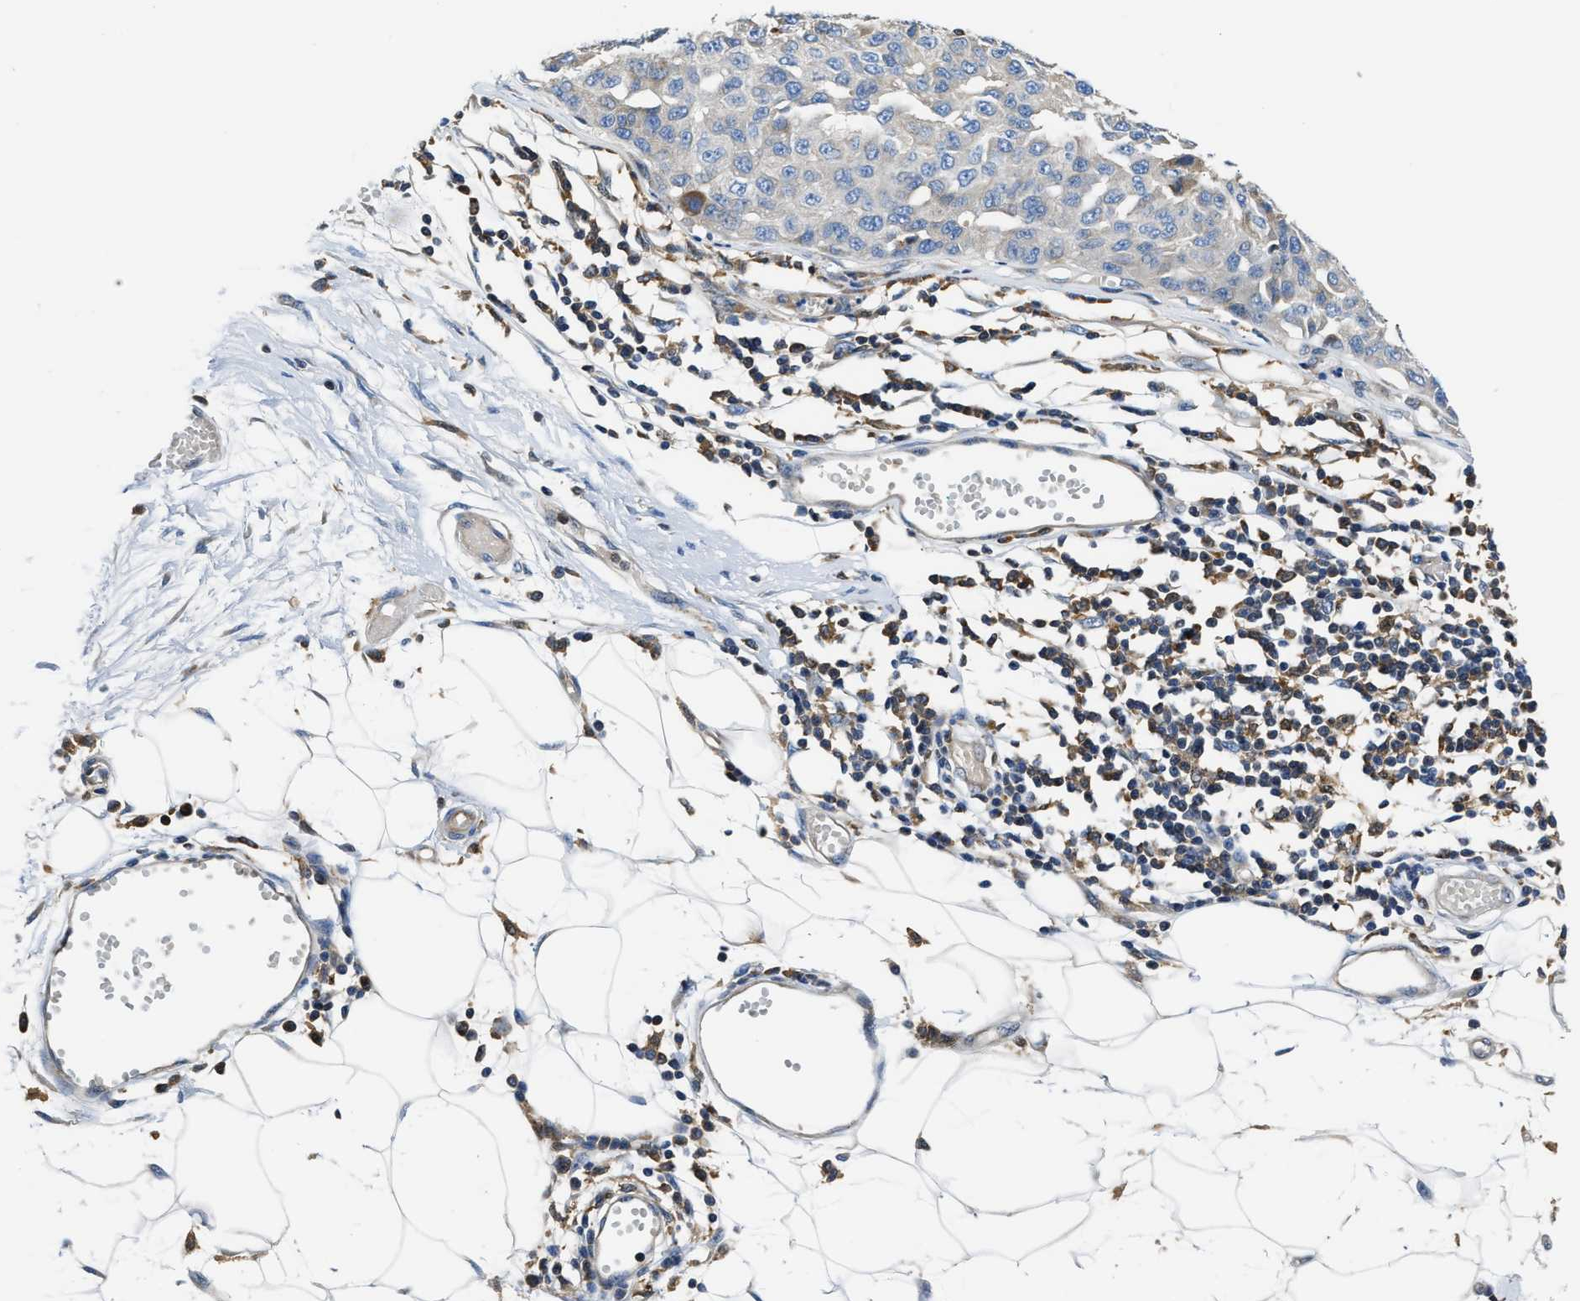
{"staining": {"intensity": "negative", "quantity": "none", "location": "none"}, "tissue": "melanoma", "cell_type": "Tumor cells", "image_type": "cancer", "snomed": [{"axis": "morphology", "description": "Normal tissue, NOS"}, {"axis": "morphology", "description": "Malignant melanoma, NOS"}, {"axis": "topography", "description": "Skin"}], "caption": "Image shows no protein expression in tumor cells of malignant melanoma tissue.", "gene": "OSTF1", "patient": {"sex": "male", "age": 62}}